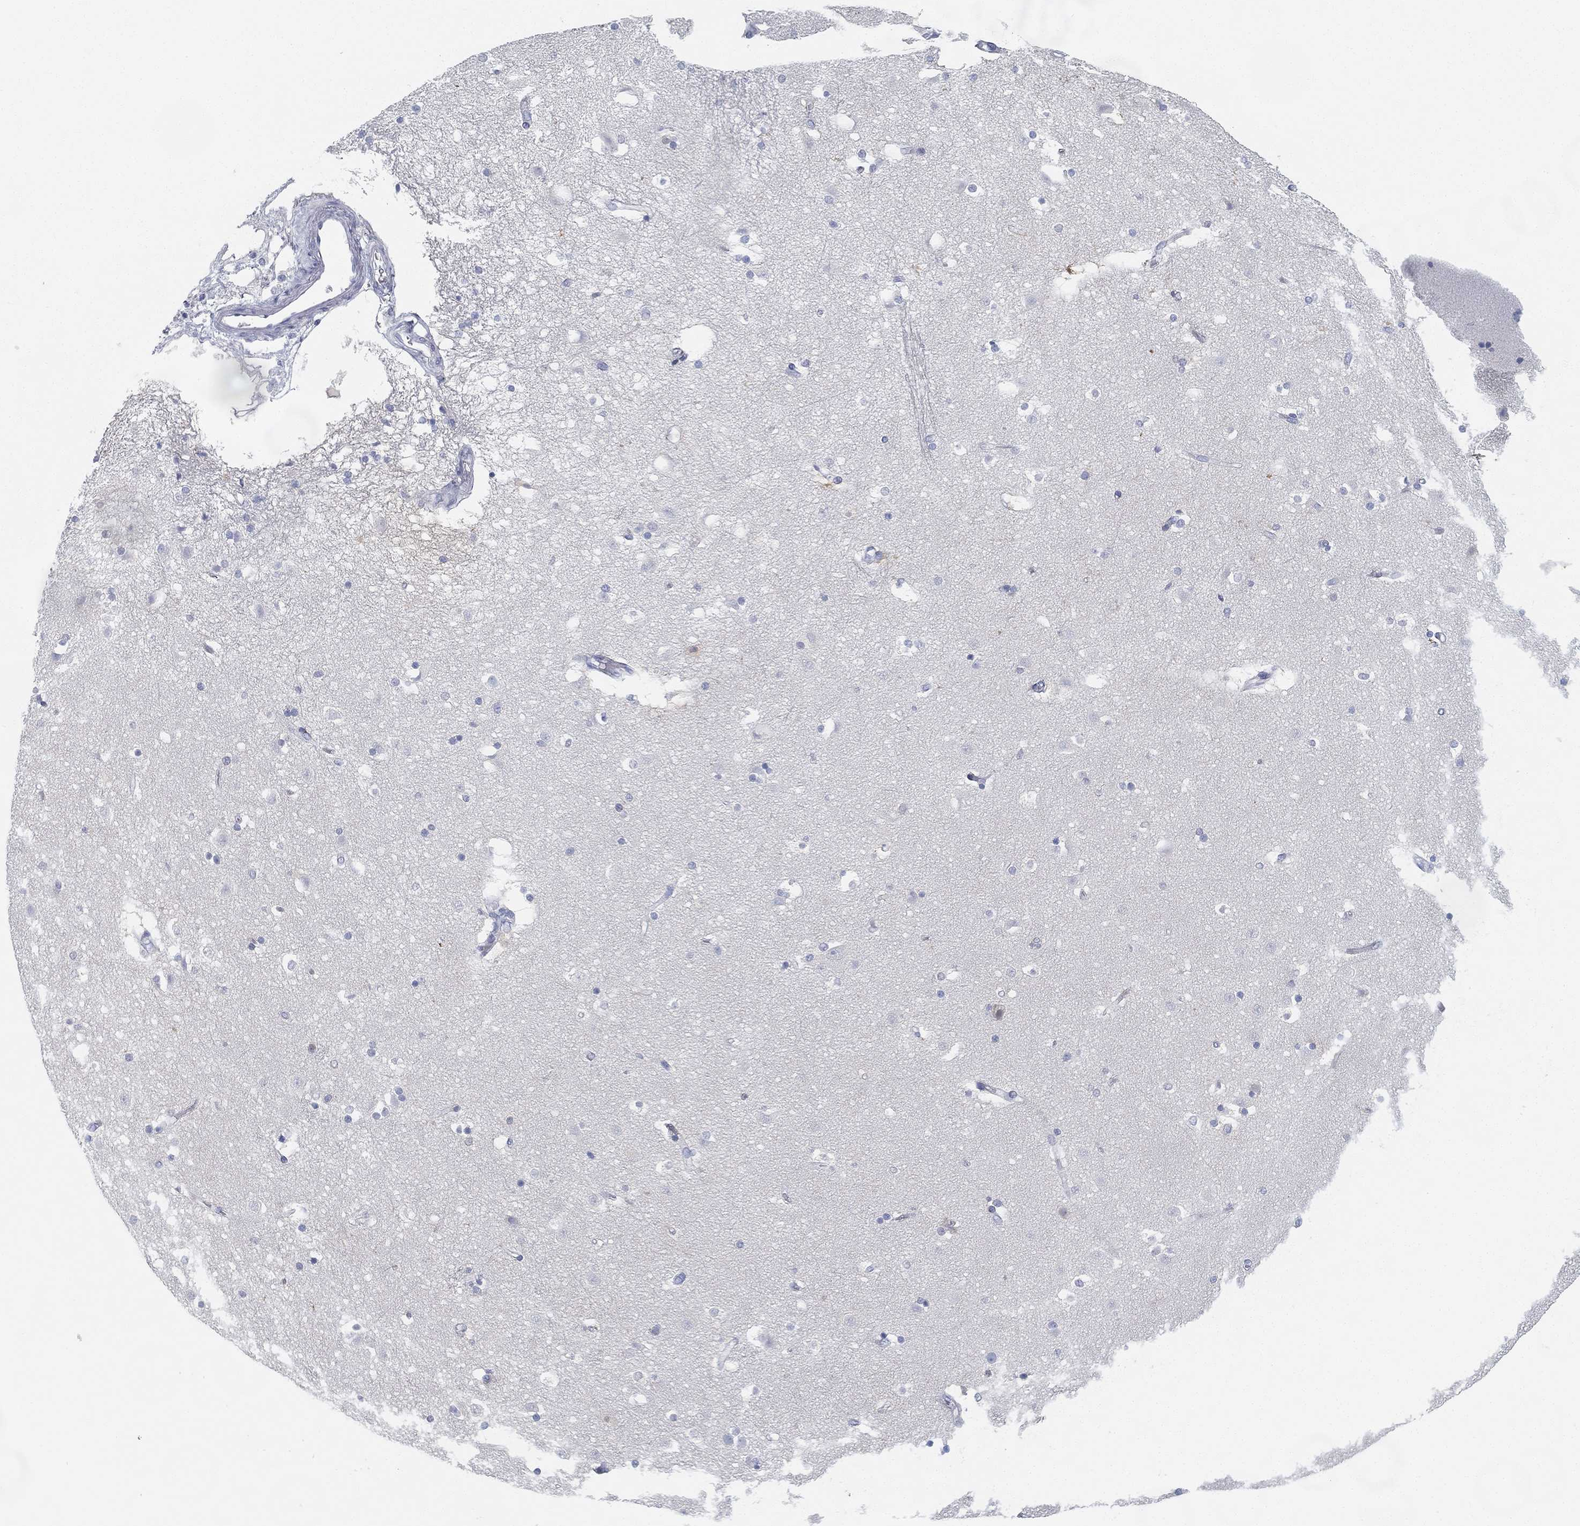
{"staining": {"intensity": "negative", "quantity": "none", "location": "none"}, "tissue": "caudate", "cell_type": "Glial cells", "image_type": "normal", "snomed": [{"axis": "morphology", "description": "Normal tissue, NOS"}, {"axis": "topography", "description": "Lateral ventricle wall"}], "caption": "The immunohistochemistry histopathology image has no significant staining in glial cells of caudate. Nuclei are stained in blue.", "gene": "GPR61", "patient": {"sex": "male", "age": 51}}